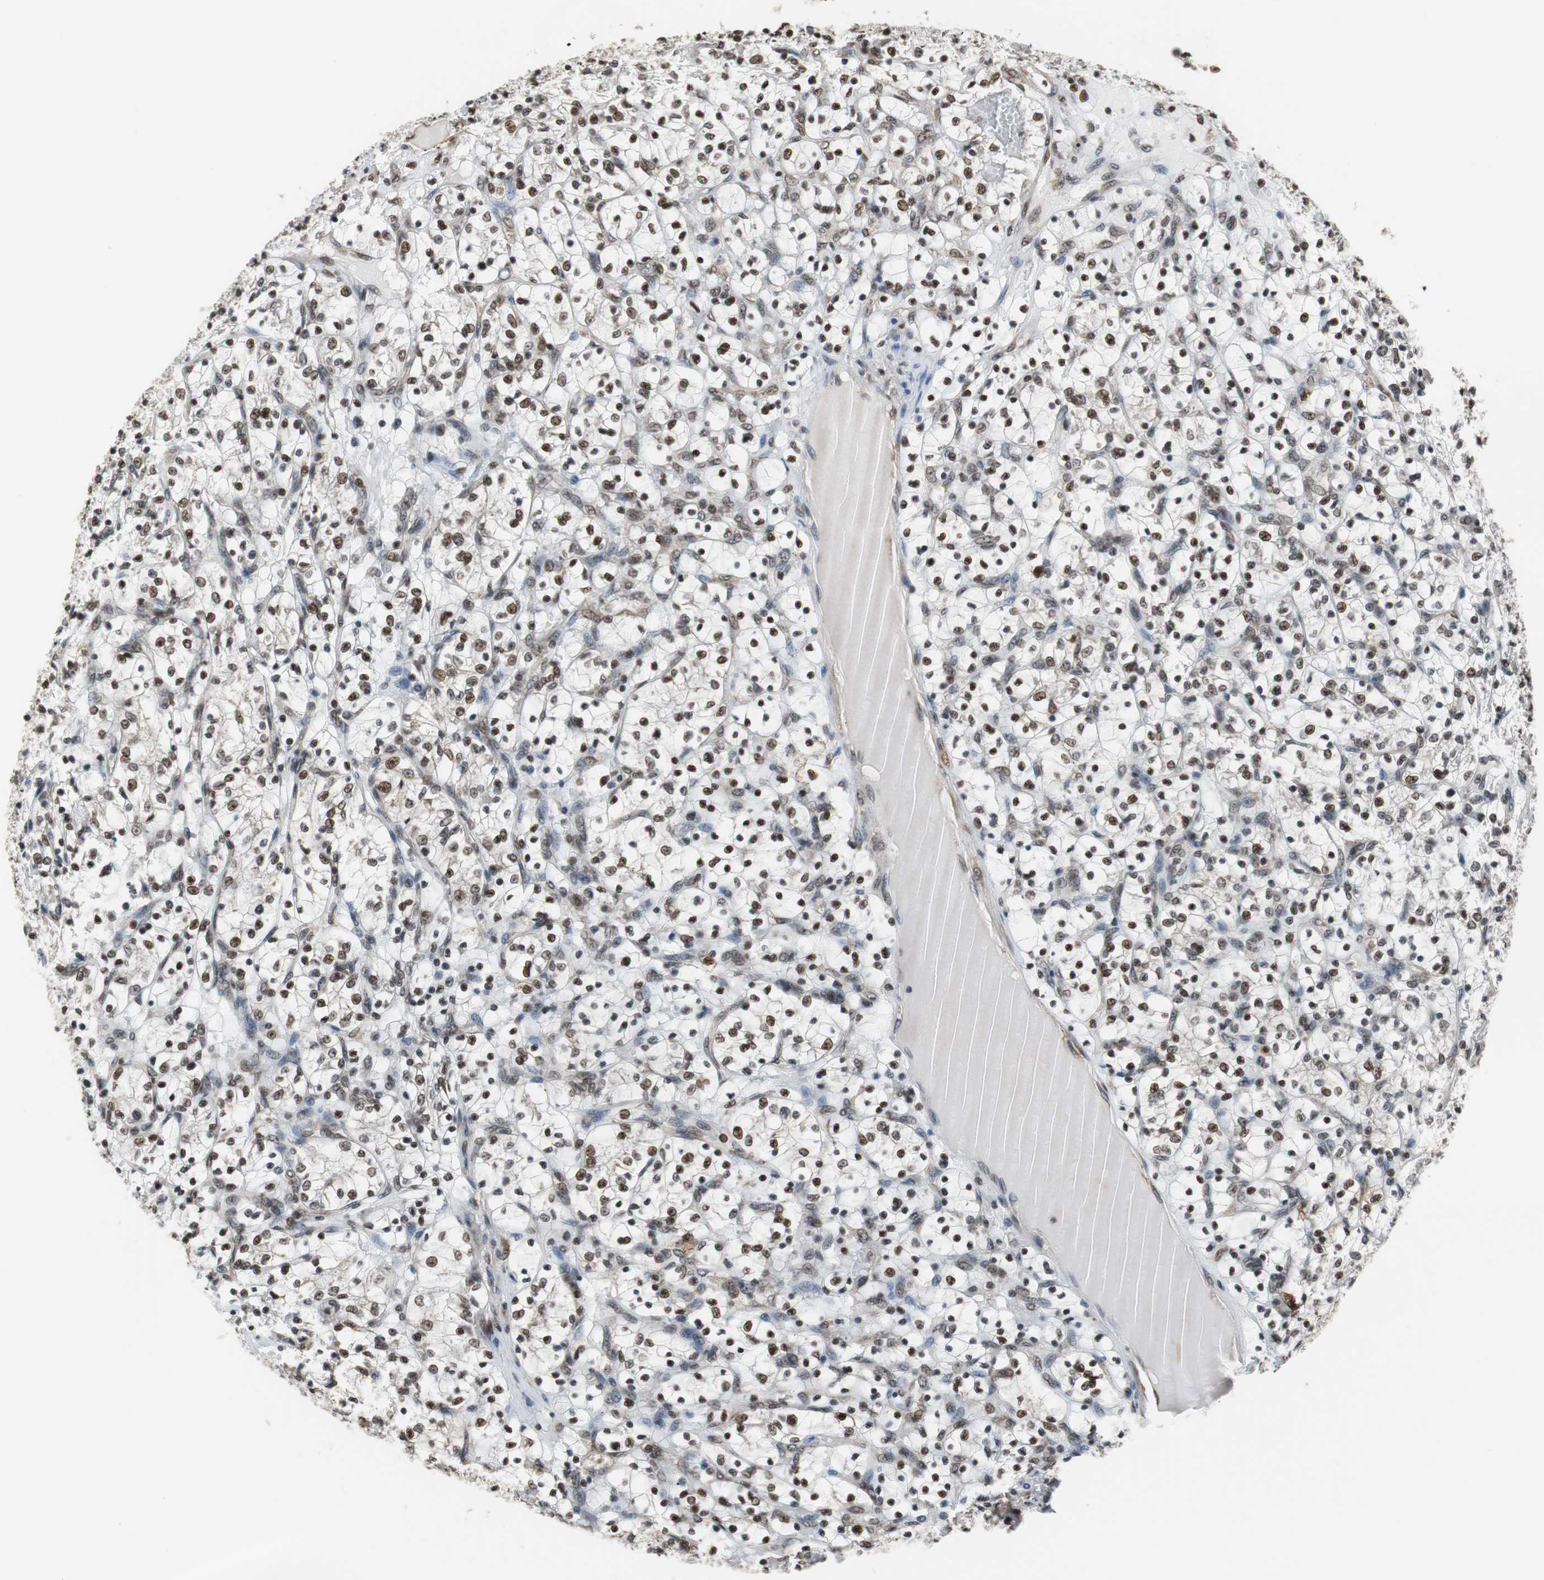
{"staining": {"intensity": "strong", "quantity": ">75%", "location": "nuclear"}, "tissue": "renal cancer", "cell_type": "Tumor cells", "image_type": "cancer", "snomed": [{"axis": "morphology", "description": "Adenocarcinoma, NOS"}, {"axis": "topography", "description": "Kidney"}], "caption": "Protein expression by immunohistochemistry (IHC) demonstrates strong nuclear staining in about >75% of tumor cells in renal adenocarcinoma. The staining was performed using DAB (3,3'-diaminobenzidine) to visualize the protein expression in brown, while the nuclei were stained in blue with hematoxylin (Magnification: 20x).", "gene": "REST", "patient": {"sex": "female", "age": 69}}